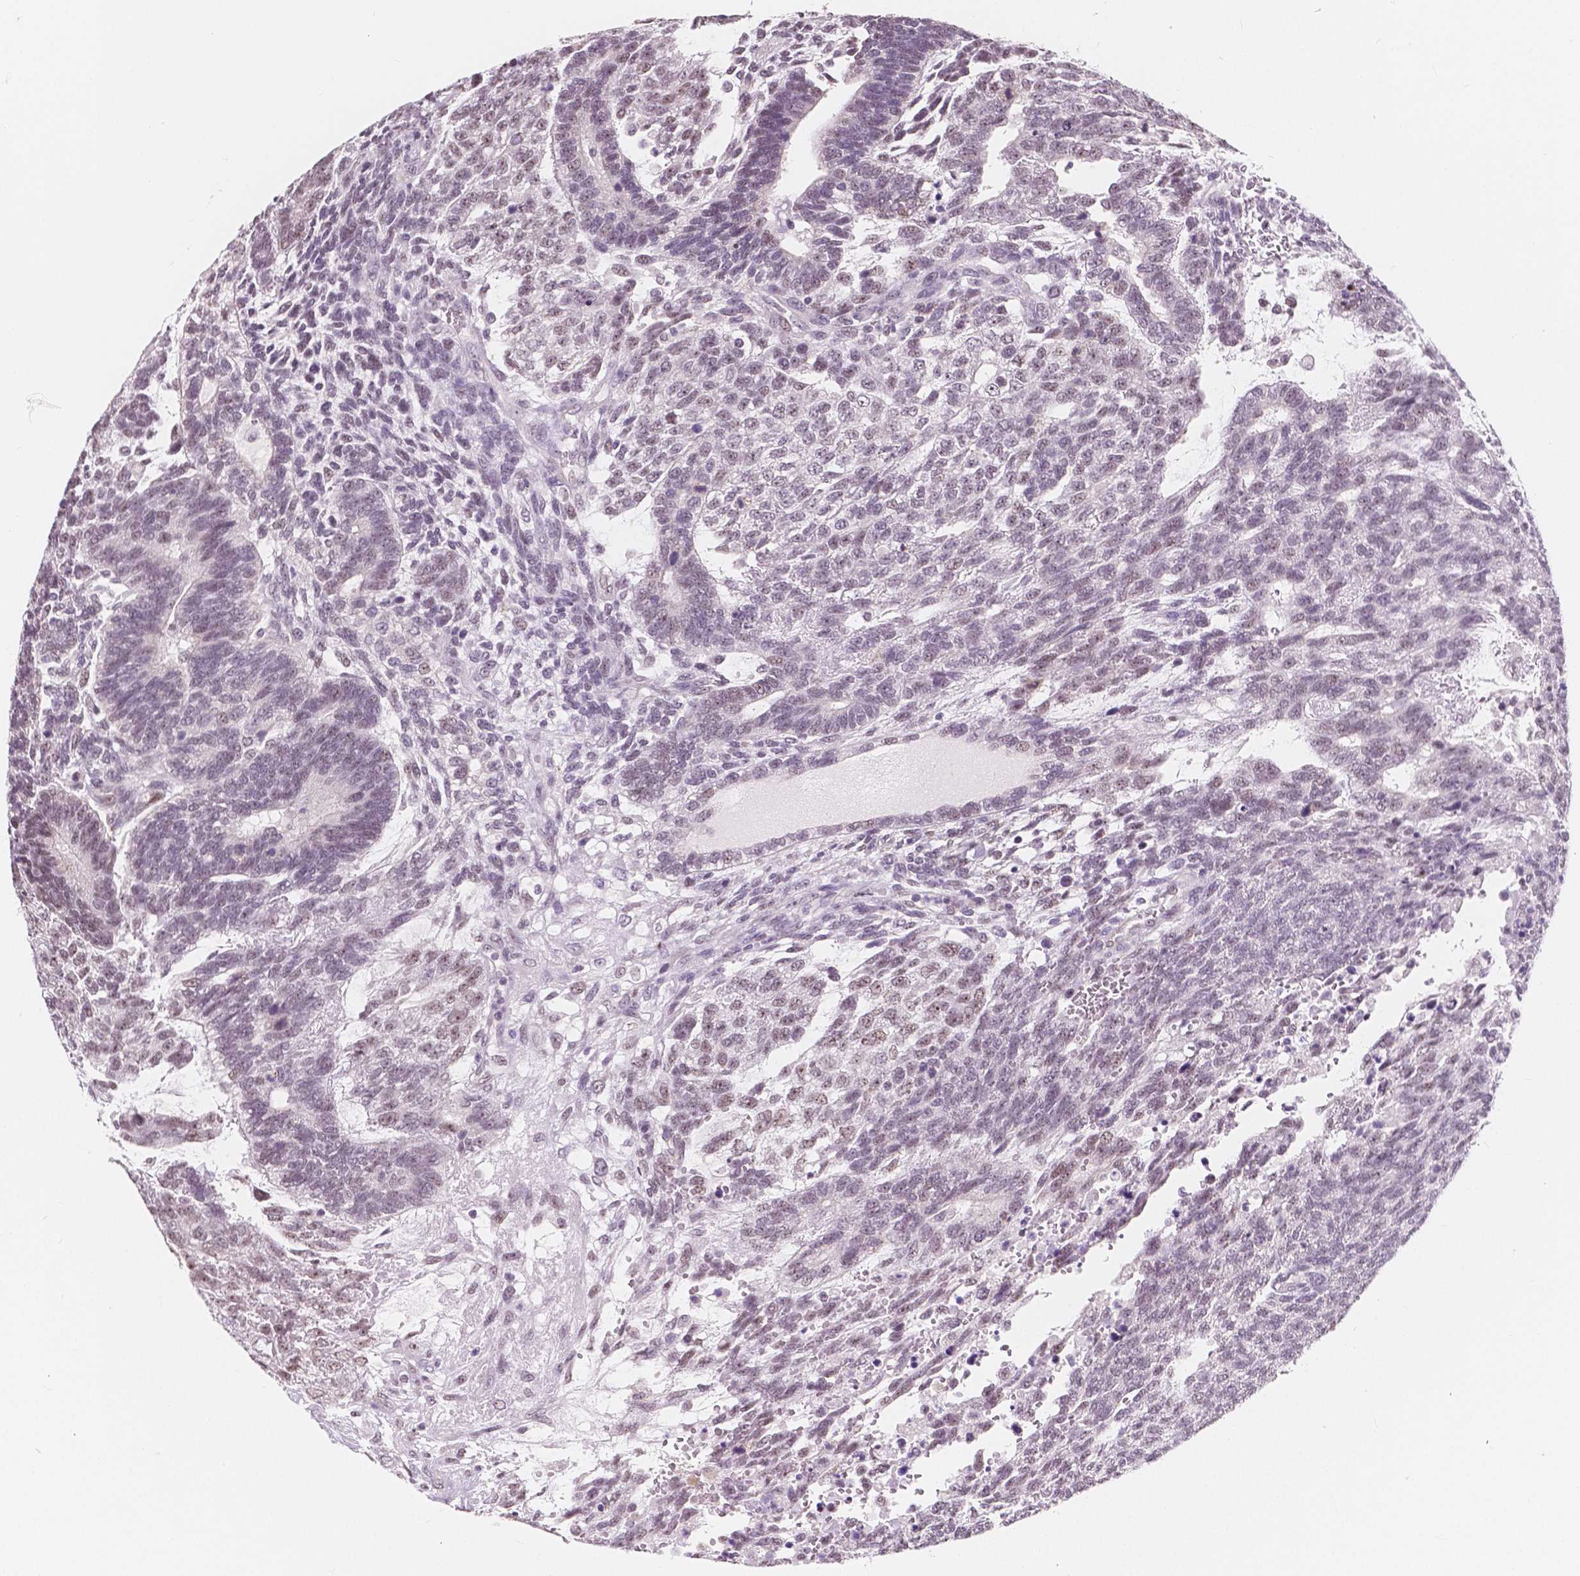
{"staining": {"intensity": "weak", "quantity": "<25%", "location": "nuclear"}, "tissue": "testis cancer", "cell_type": "Tumor cells", "image_type": "cancer", "snomed": [{"axis": "morphology", "description": "Carcinoma, Embryonal, NOS"}, {"axis": "topography", "description": "Testis"}], "caption": "Immunohistochemistry (IHC) histopathology image of neoplastic tissue: human testis embryonal carcinoma stained with DAB (3,3'-diaminobenzidine) displays no significant protein positivity in tumor cells.", "gene": "NOLC1", "patient": {"sex": "male", "age": 23}}